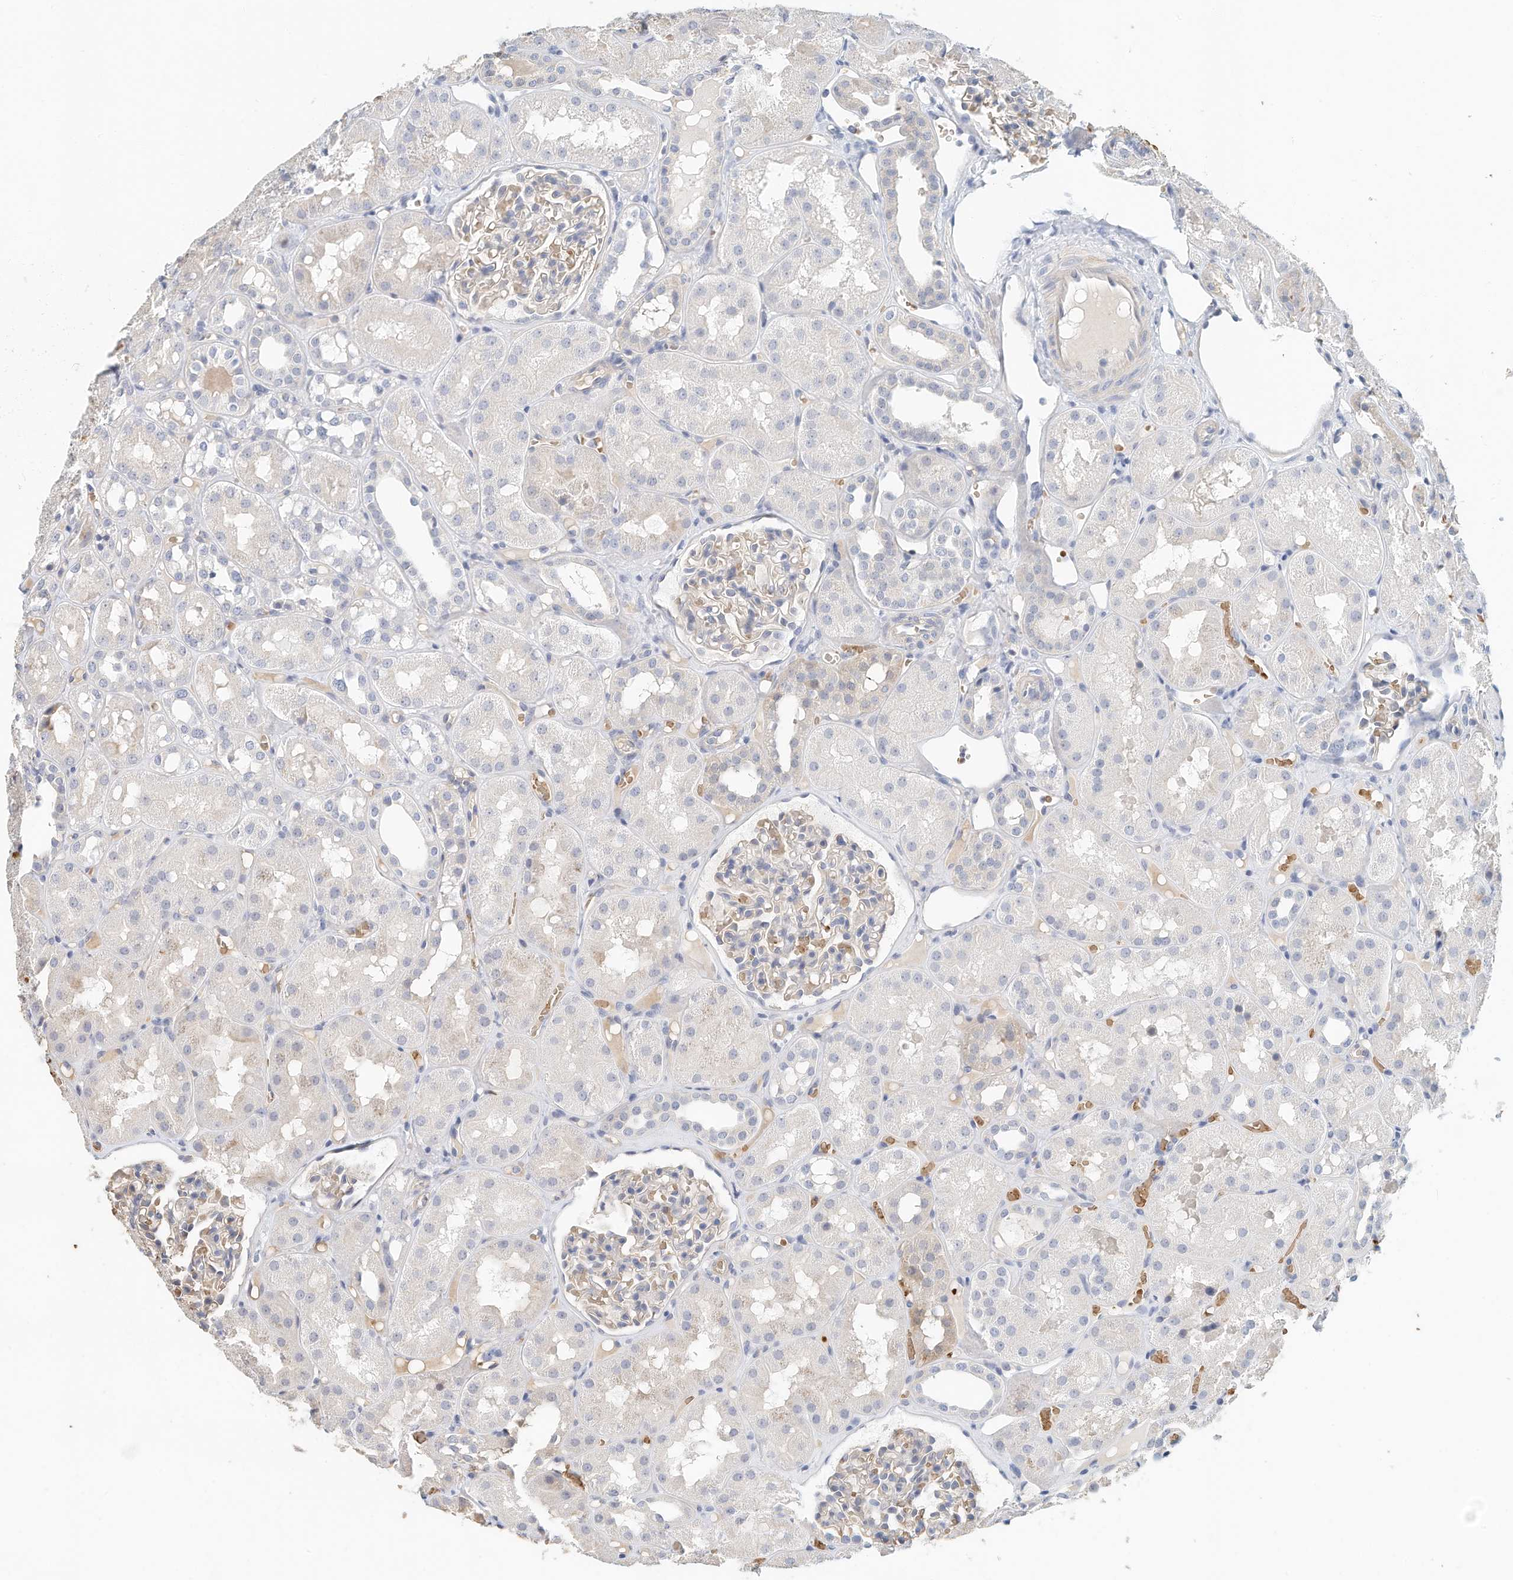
{"staining": {"intensity": "weak", "quantity": "<25%", "location": "cytoplasmic/membranous"}, "tissue": "kidney", "cell_type": "Cells in glomeruli", "image_type": "normal", "snomed": [{"axis": "morphology", "description": "Normal tissue, NOS"}, {"axis": "topography", "description": "Kidney"}], "caption": "The micrograph shows no staining of cells in glomeruli in normal kidney.", "gene": "RCAN3", "patient": {"sex": "male", "age": 16}}